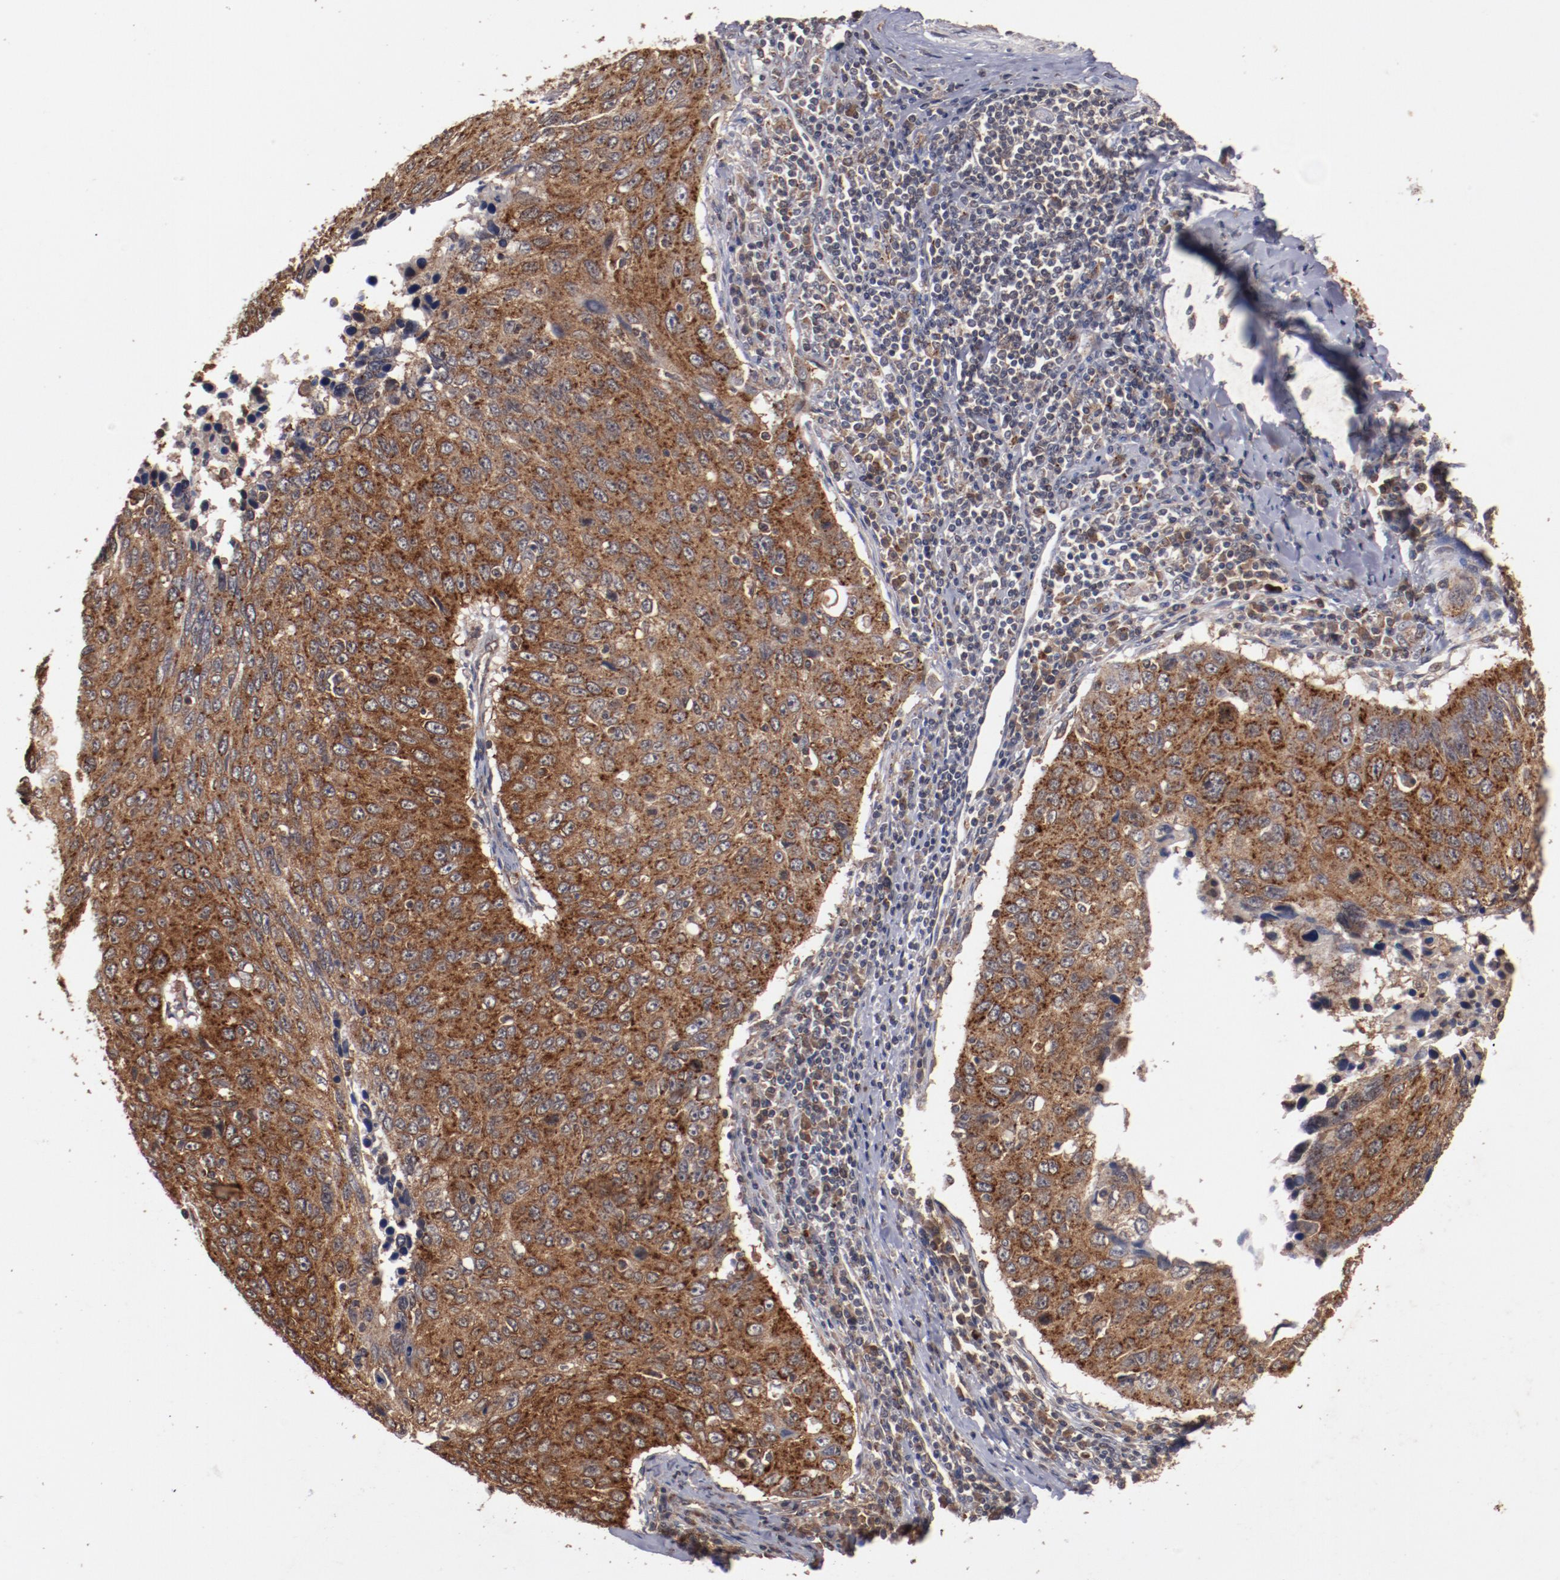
{"staining": {"intensity": "strong", "quantity": ">75%", "location": "cytoplasmic/membranous"}, "tissue": "cervical cancer", "cell_type": "Tumor cells", "image_type": "cancer", "snomed": [{"axis": "morphology", "description": "Squamous cell carcinoma, NOS"}, {"axis": "topography", "description": "Cervix"}], "caption": "Human squamous cell carcinoma (cervical) stained with a brown dye shows strong cytoplasmic/membranous positive expression in about >75% of tumor cells.", "gene": "TENM1", "patient": {"sex": "female", "age": 53}}